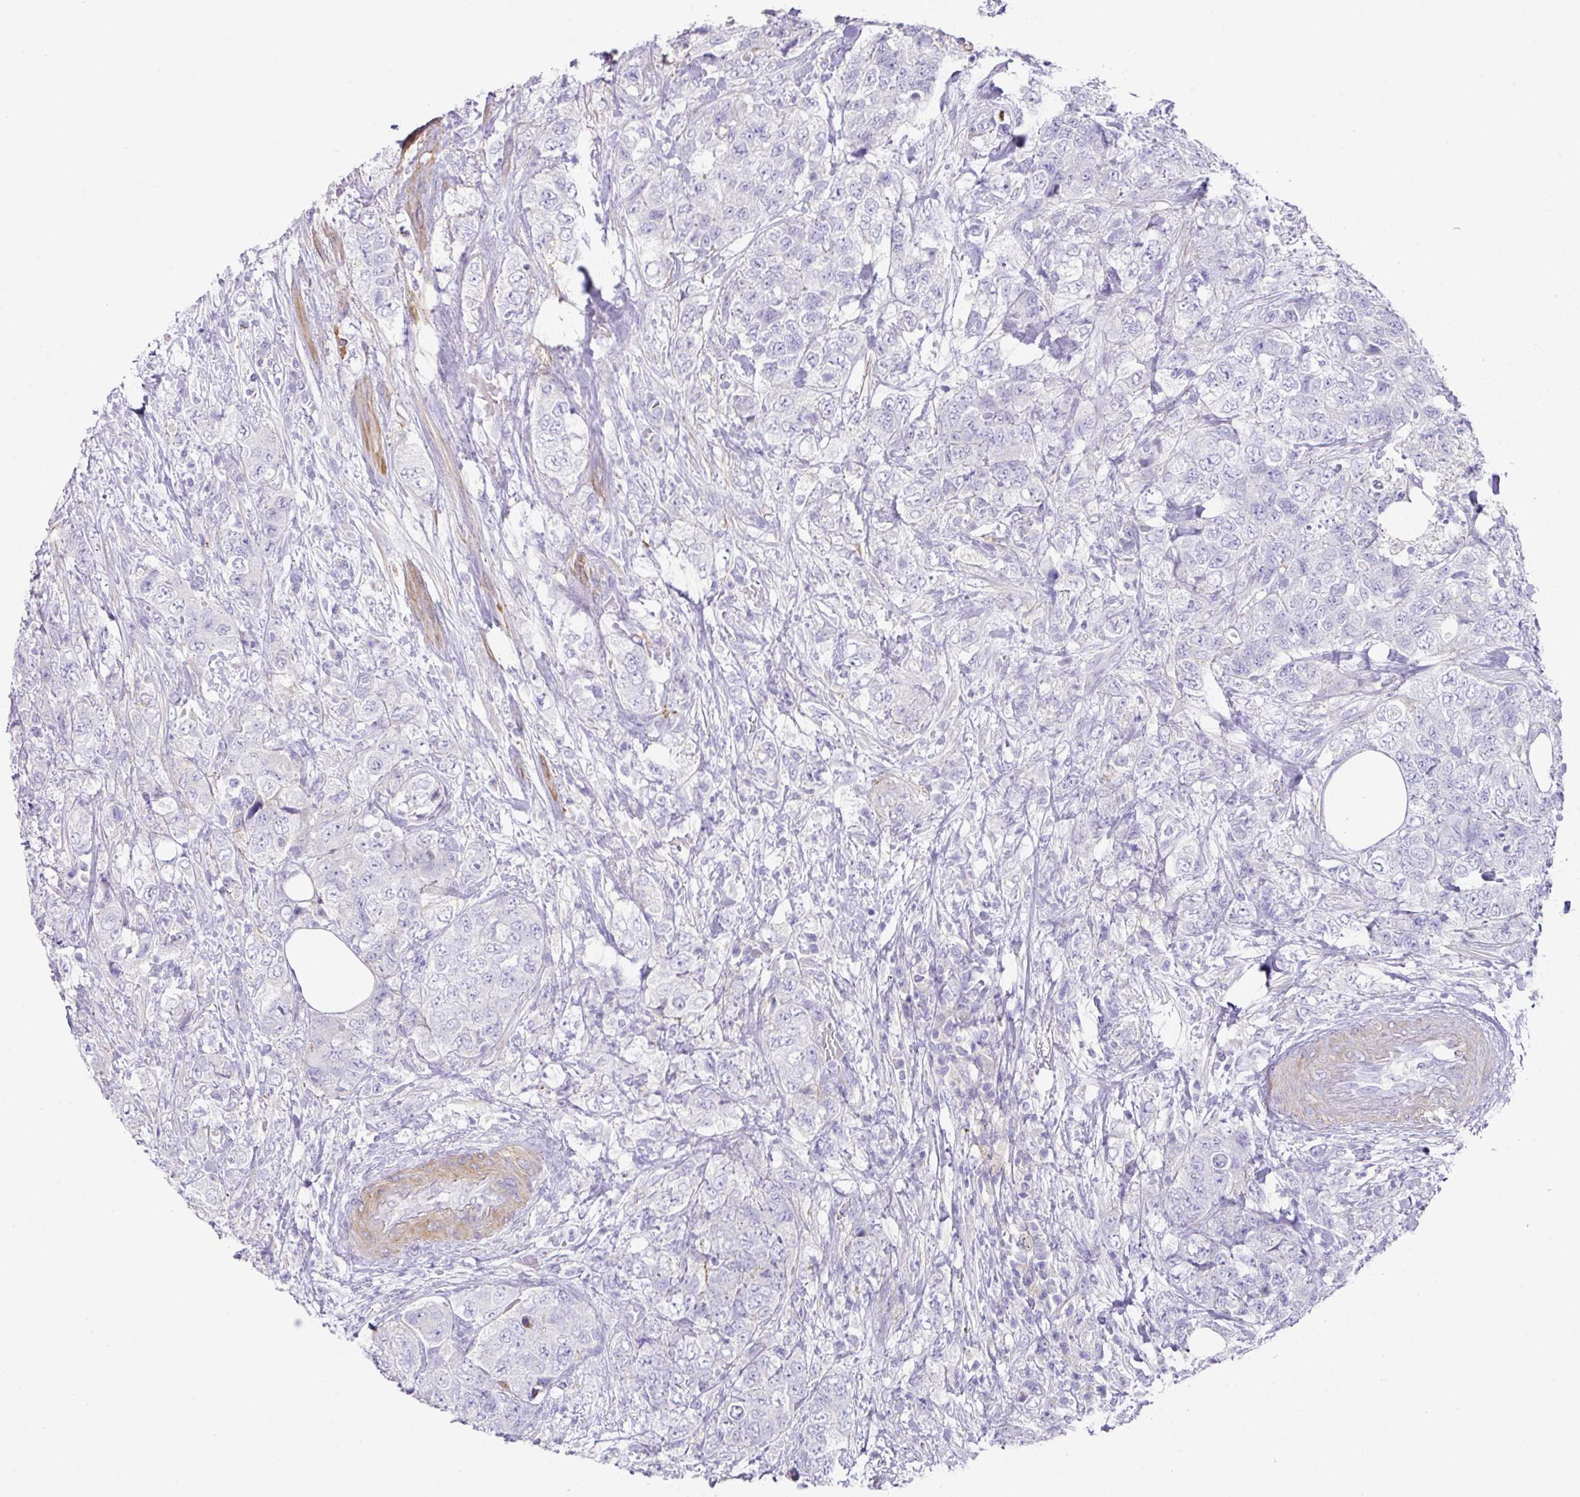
{"staining": {"intensity": "negative", "quantity": "none", "location": "none"}, "tissue": "urothelial cancer", "cell_type": "Tumor cells", "image_type": "cancer", "snomed": [{"axis": "morphology", "description": "Urothelial carcinoma, High grade"}, {"axis": "topography", "description": "Urinary bladder"}], "caption": "A micrograph of human urothelial cancer is negative for staining in tumor cells. The staining is performed using DAB (3,3'-diaminobenzidine) brown chromogen with nuclei counter-stained in using hematoxylin.", "gene": "TARM1", "patient": {"sex": "female", "age": 78}}